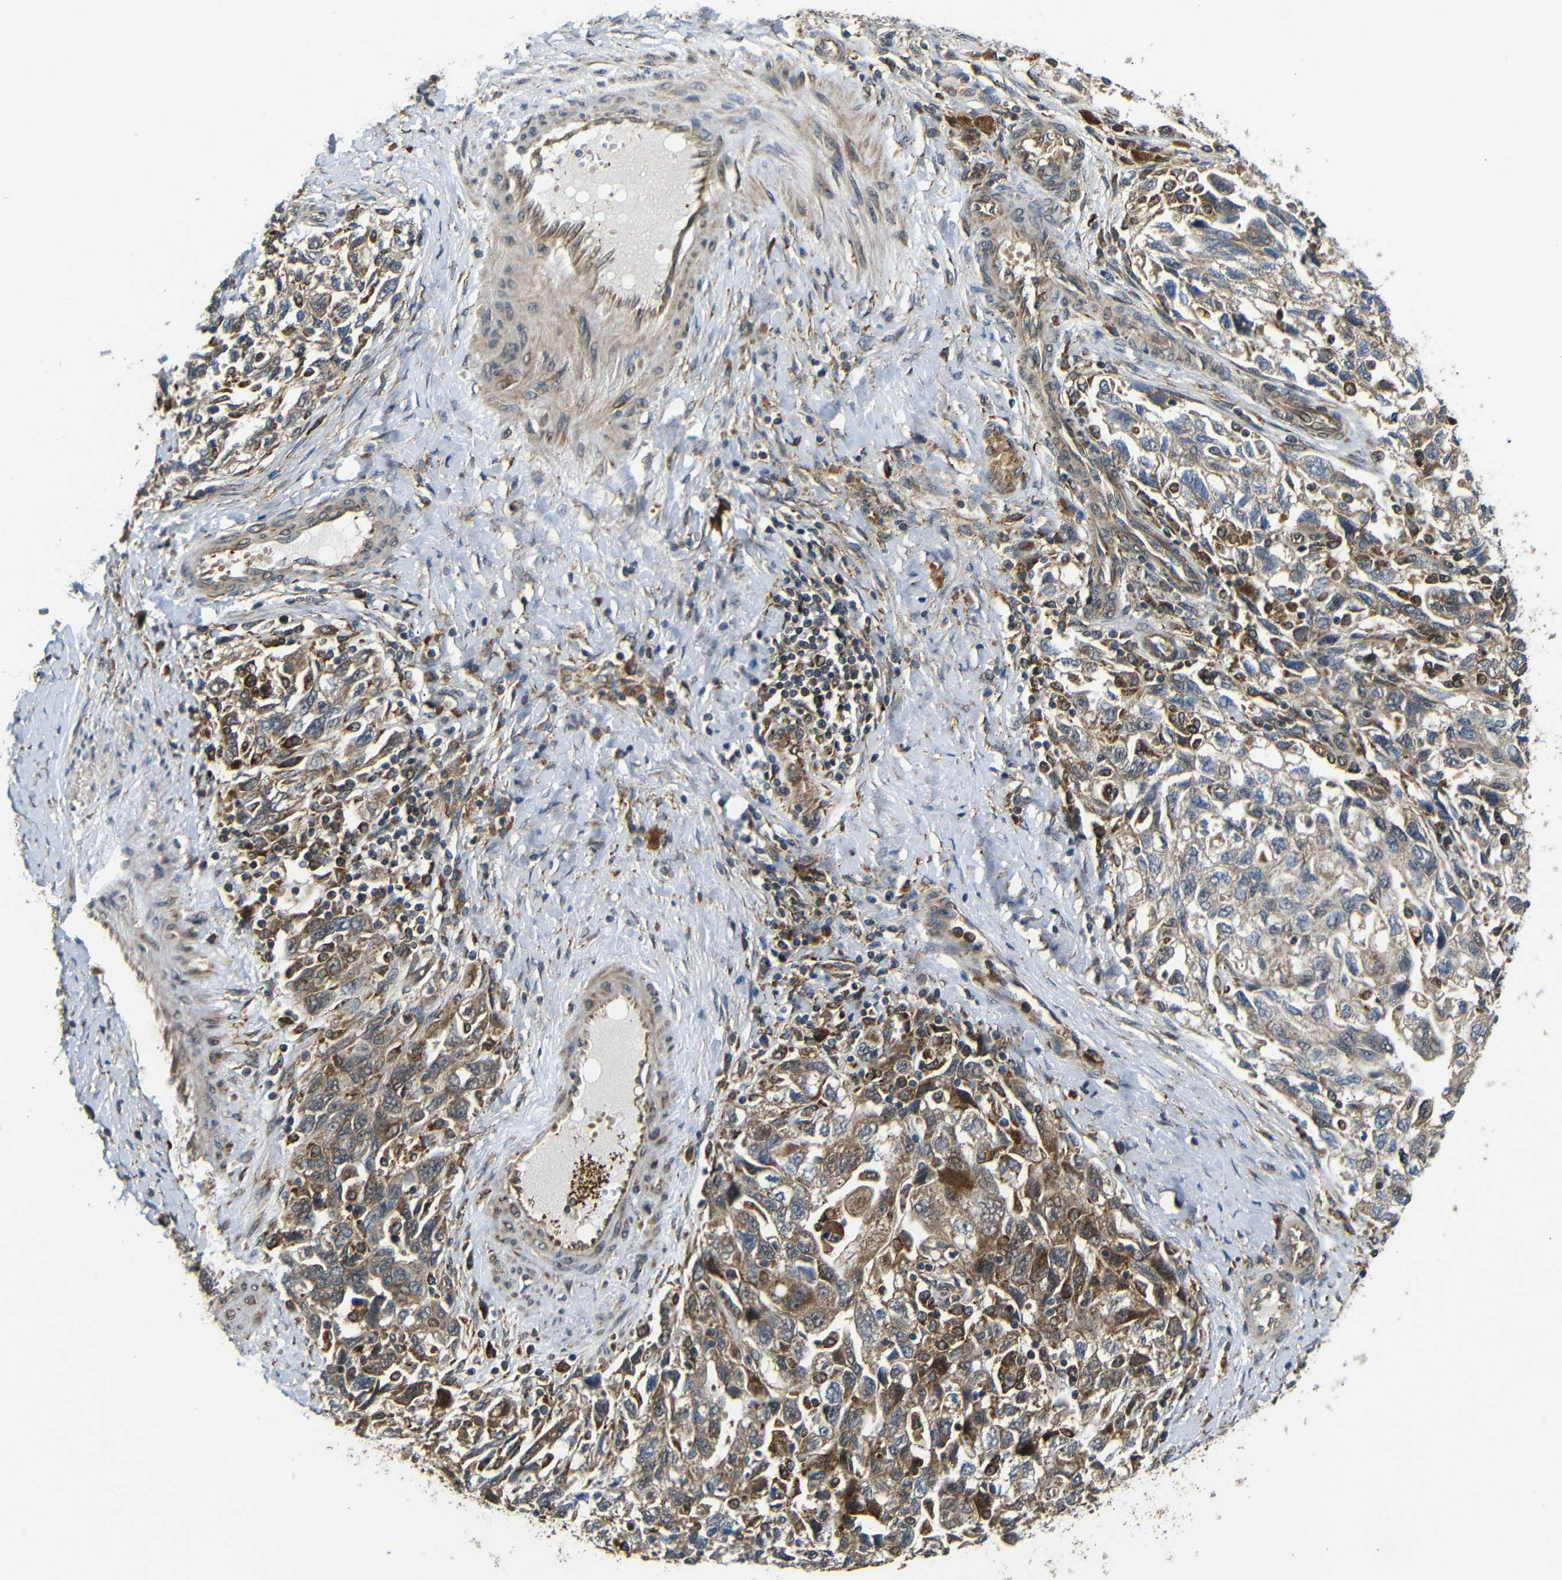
{"staining": {"intensity": "moderate", "quantity": ">75%", "location": "cytoplasmic/membranous"}, "tissue": "ovarian cancer", "cell_type": "Tumor cells", "image_type": "cancer", "snomed": [{"axis": "morphology", "description": "Carcinoma, NOS"}, {"axis": "morphology", "description": "Cystadenocarcinoma, serous, NOS"}, {"axis": "topography", "description": "Ovary"}], "caption": "This micrograph demonstrates immunohistochemistry staining of ovarian cancer (serous cystadenocarcinoma), with medium moderate cytoplasmic/membranous expression in approximately >75% of tumor cells.", "gene": "EPHB2", "patient": {"sex": "female", "age": 69}}